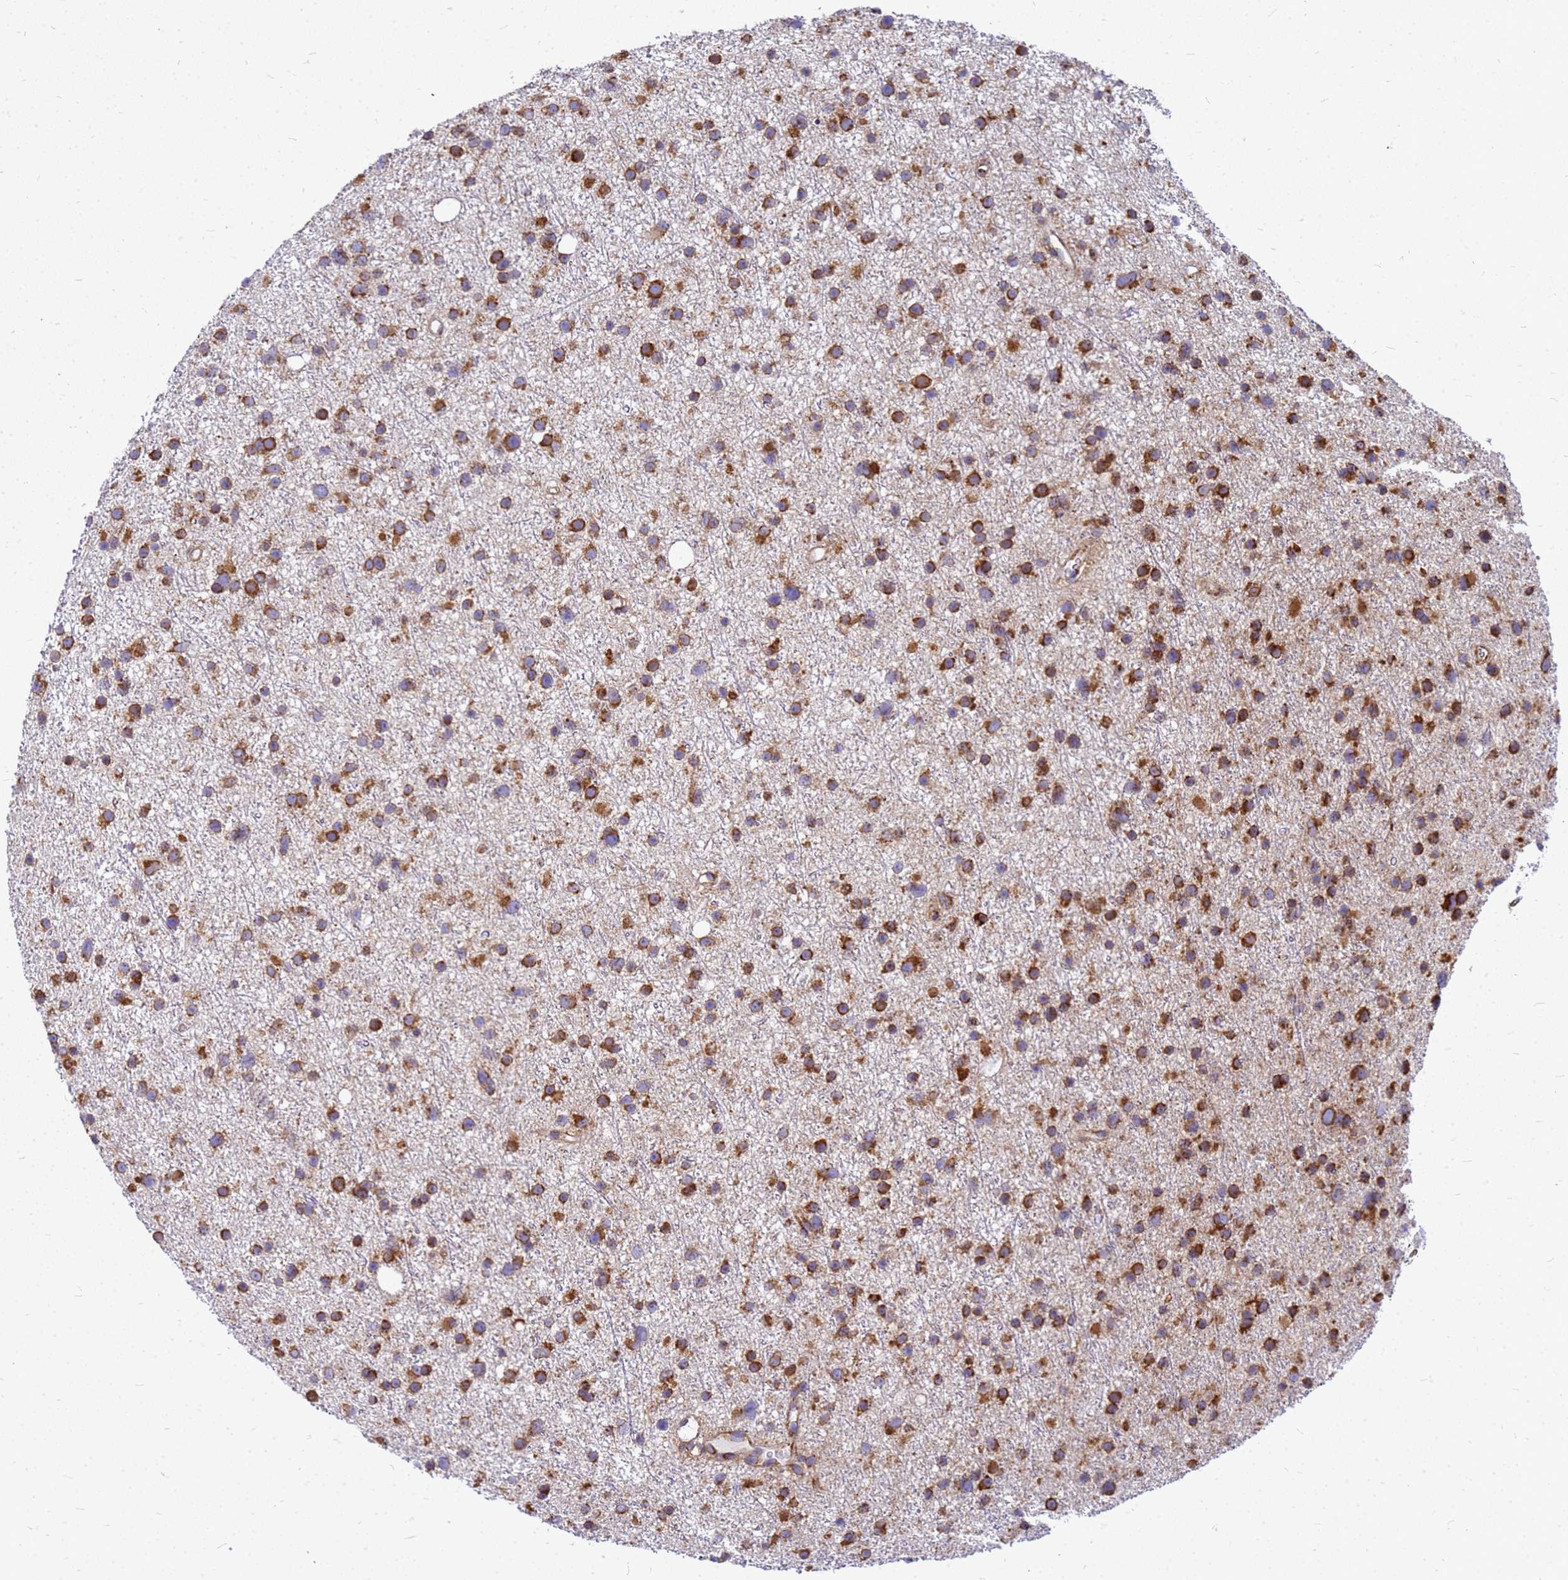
{"staining": {"intensity": "strong", "quantity": ">75%", "location": "cytoplasmic/membranous"}, "tissue": "glioma", "cell_type": "Tumor cells", "image_type": "cancer", "snomed": [{"axis": "morphology", "description": "Glioma, malignant, Low grade"}, {"axis": "topography", "description": "Cerebral cortex"}], "caption": "Malignant glioma (low-grade) was stained to show a protein in brown. There is high levels of strong cytoplasmic/membranous expression in about >75% of tumor cells.", "gene": "EEF1D", "patient": {"sex": "female", "age": 39}}